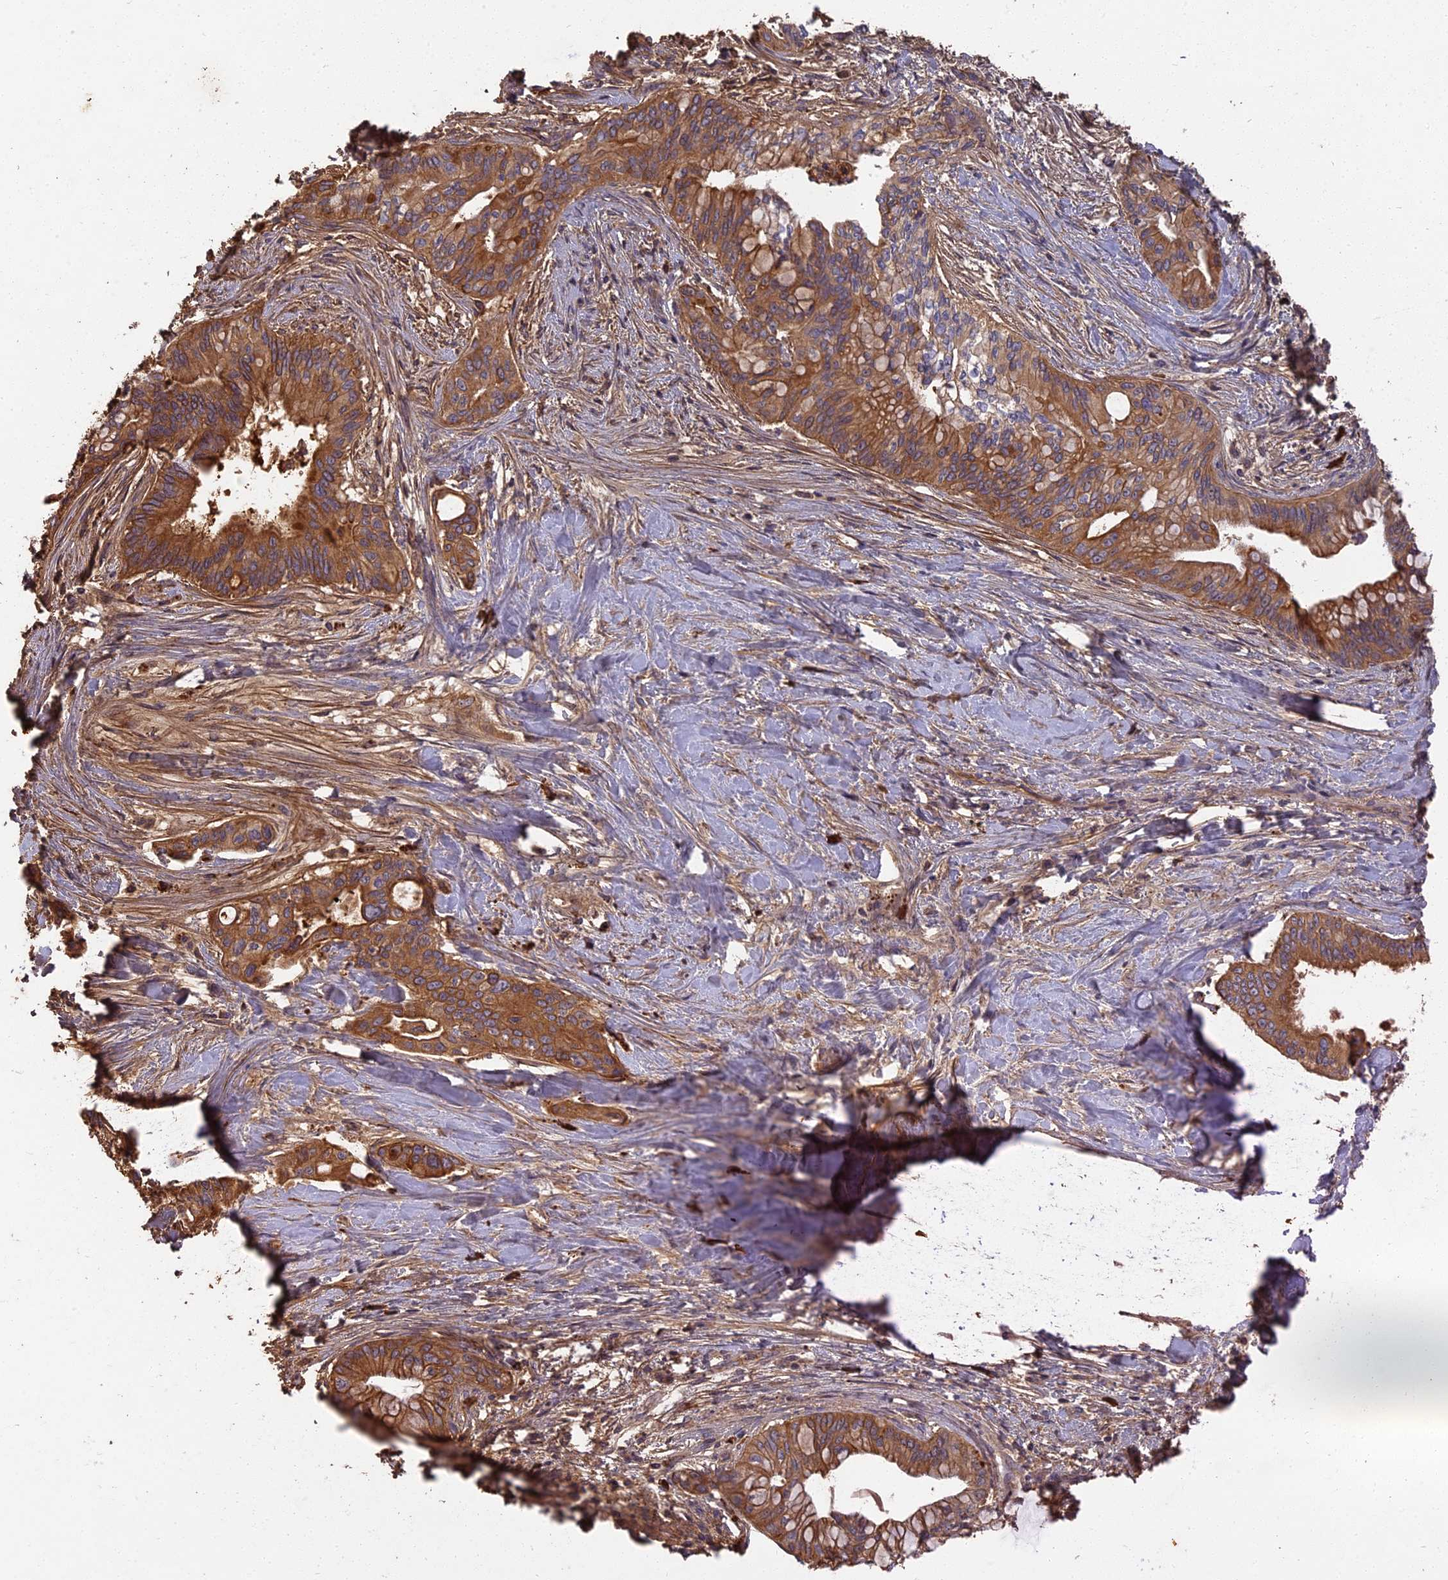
{"staining": {"intensity": "moderate", "quantity": ">75%", "location": "cytoplasmic/membranous"}, "tissue": "pancreatic cancer", "cell_type": "Tumor cells", "image_type": "cancer", "snomed": [{"axis": "morphology", "description": "Adenocarcinoma, NOS"}, {"axis": "topography", "description": "Pancreas"}], "caption": "About >75% of tumor cells in human pancreatic adenocarcinoma demonstrate moderate cytoplasmic/membranous protein expression as visualized by brown immunohistochemical staining.", "gene": "ERMAP", "patient": {"sex": "male", "age": 46}}